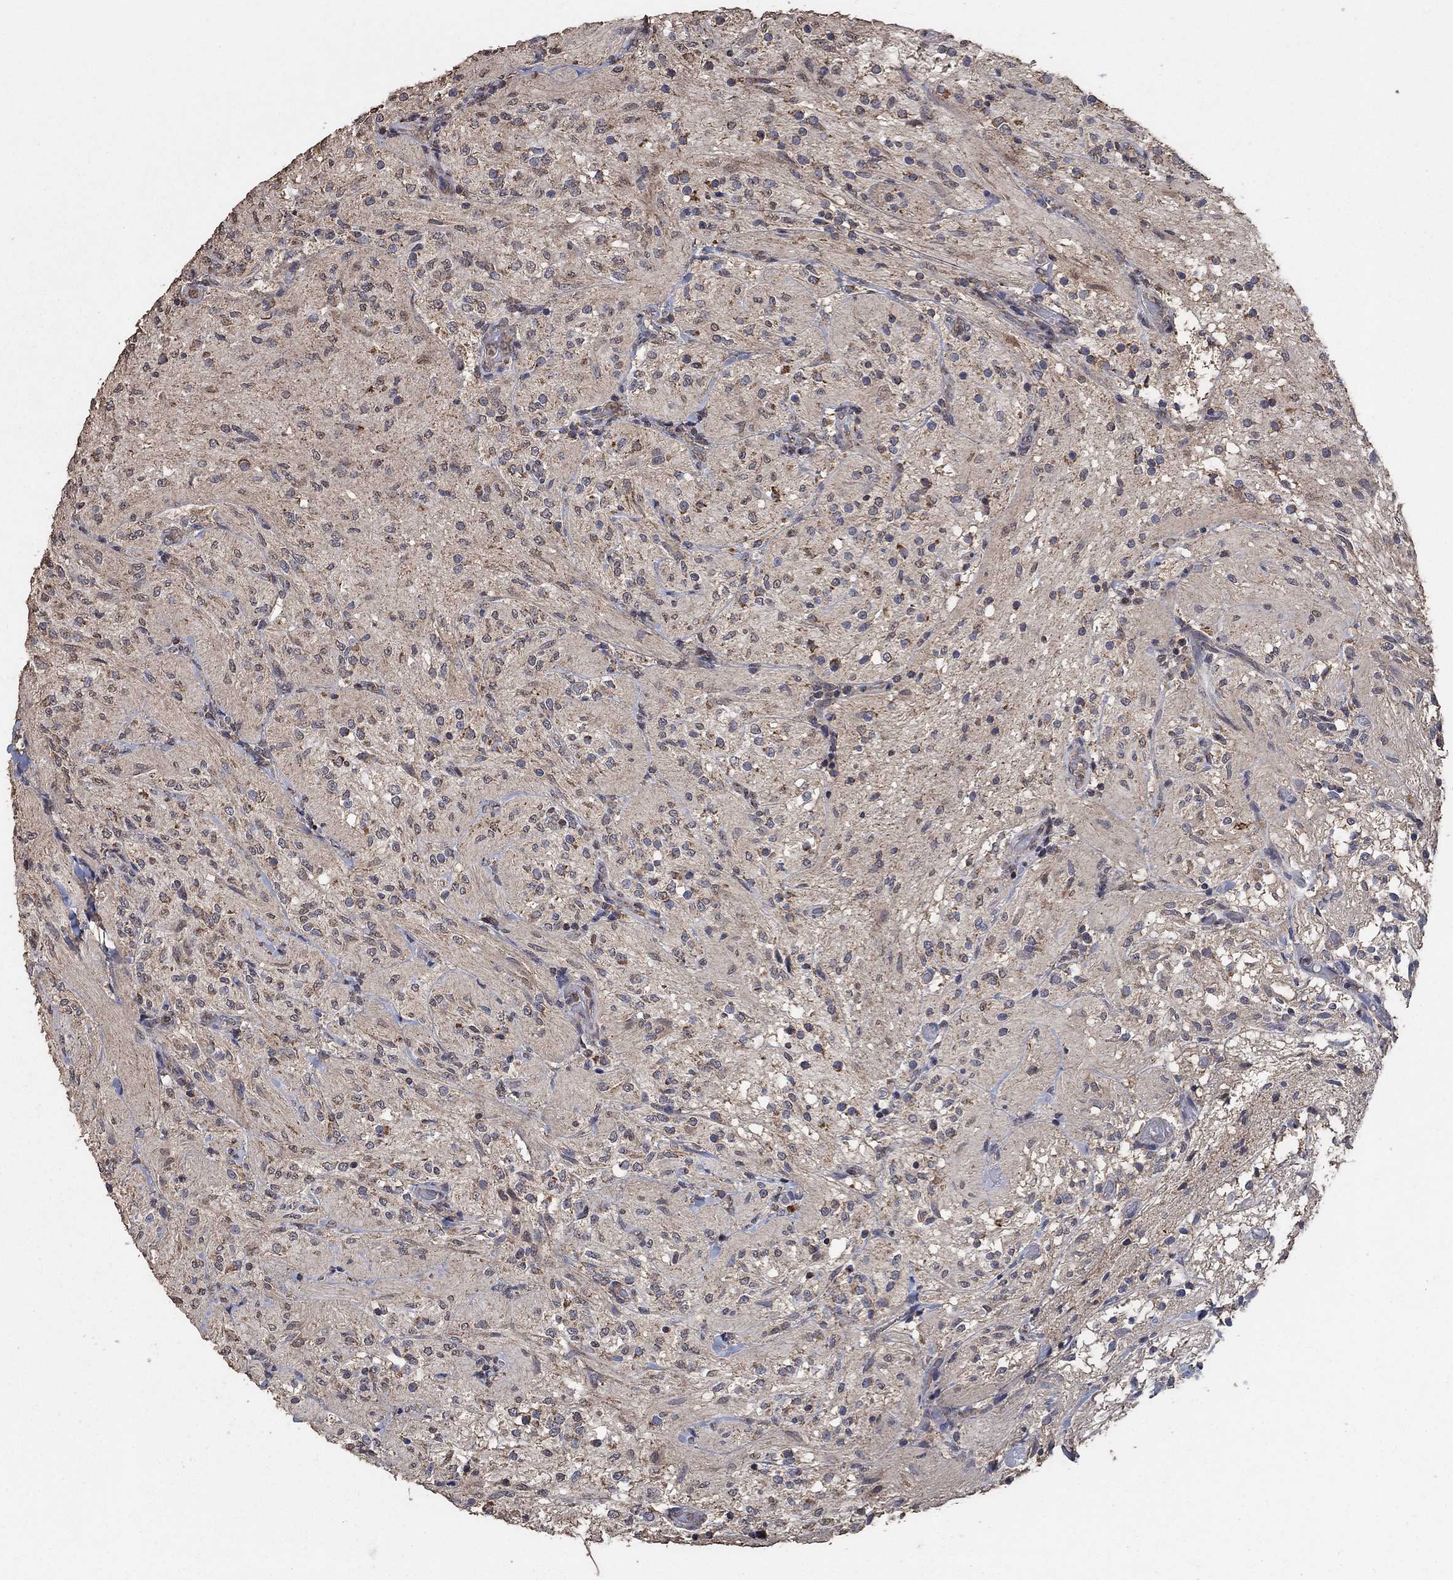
{"staining": {"intensity": "strong", "quantity": "<25%", "location": "cytoplasmic/membranous"}, "tissue": "glioma", "cell_type": "Tumor cells", "image_type": "cancer", "snomed": [{"axis": "morphology", "description": "Glioma, malignant, Low grade"}, {"axis": "topography", "description": "Brain"}], "caption": "Protein staining by IHC exhibits strong cytoplasmic/membranous positivity in approximately <25% of tumor cells in glioma. Using DAB (3,3'-diaminobenzidine) (brown) and hematoxylin (blue) stains, captured at high magnification using brightfield microscopy.", "gene": "MRPS24", "patient": {"sex": "male", "age": 3}}